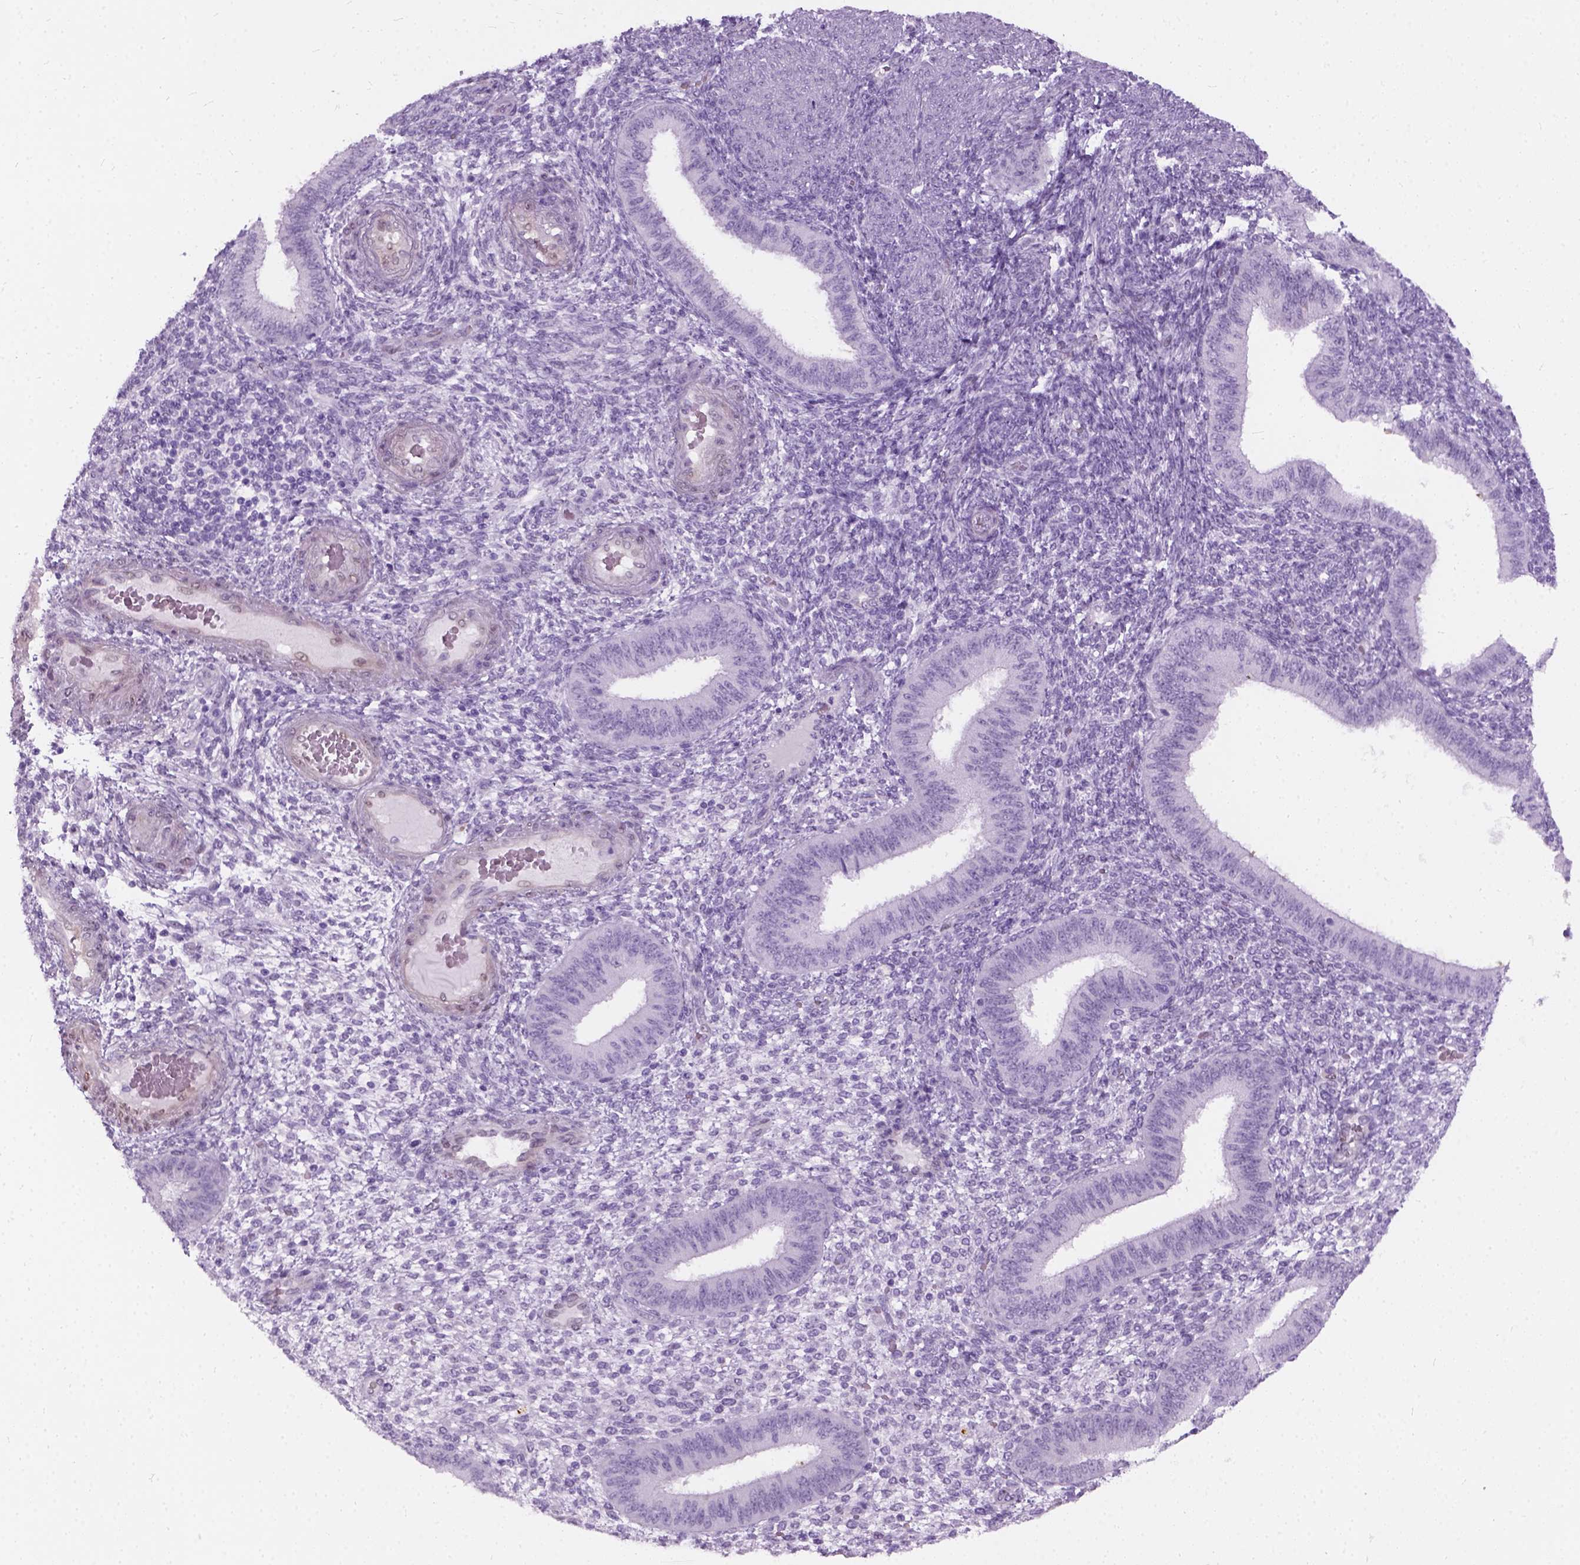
{"staining": {"intensity": "negative", "quantity": "none", "location": "none"}, "tissue": "endometrium", "cell_type": "Cells in endometrial stroma", "image_type": "normal", "snomed": [{"axis": "morphology", "description": "Normal tissue, NOS"}, {"axis": "topography", "description": "Endometrium"}], "caption": "The immunohistochemistry (IHC) histopathology image has no significant expression in cells in endometrial stroma of endometrium.", "gene": "AXDND1", "patient": {"sex": "female", "age": 39}}